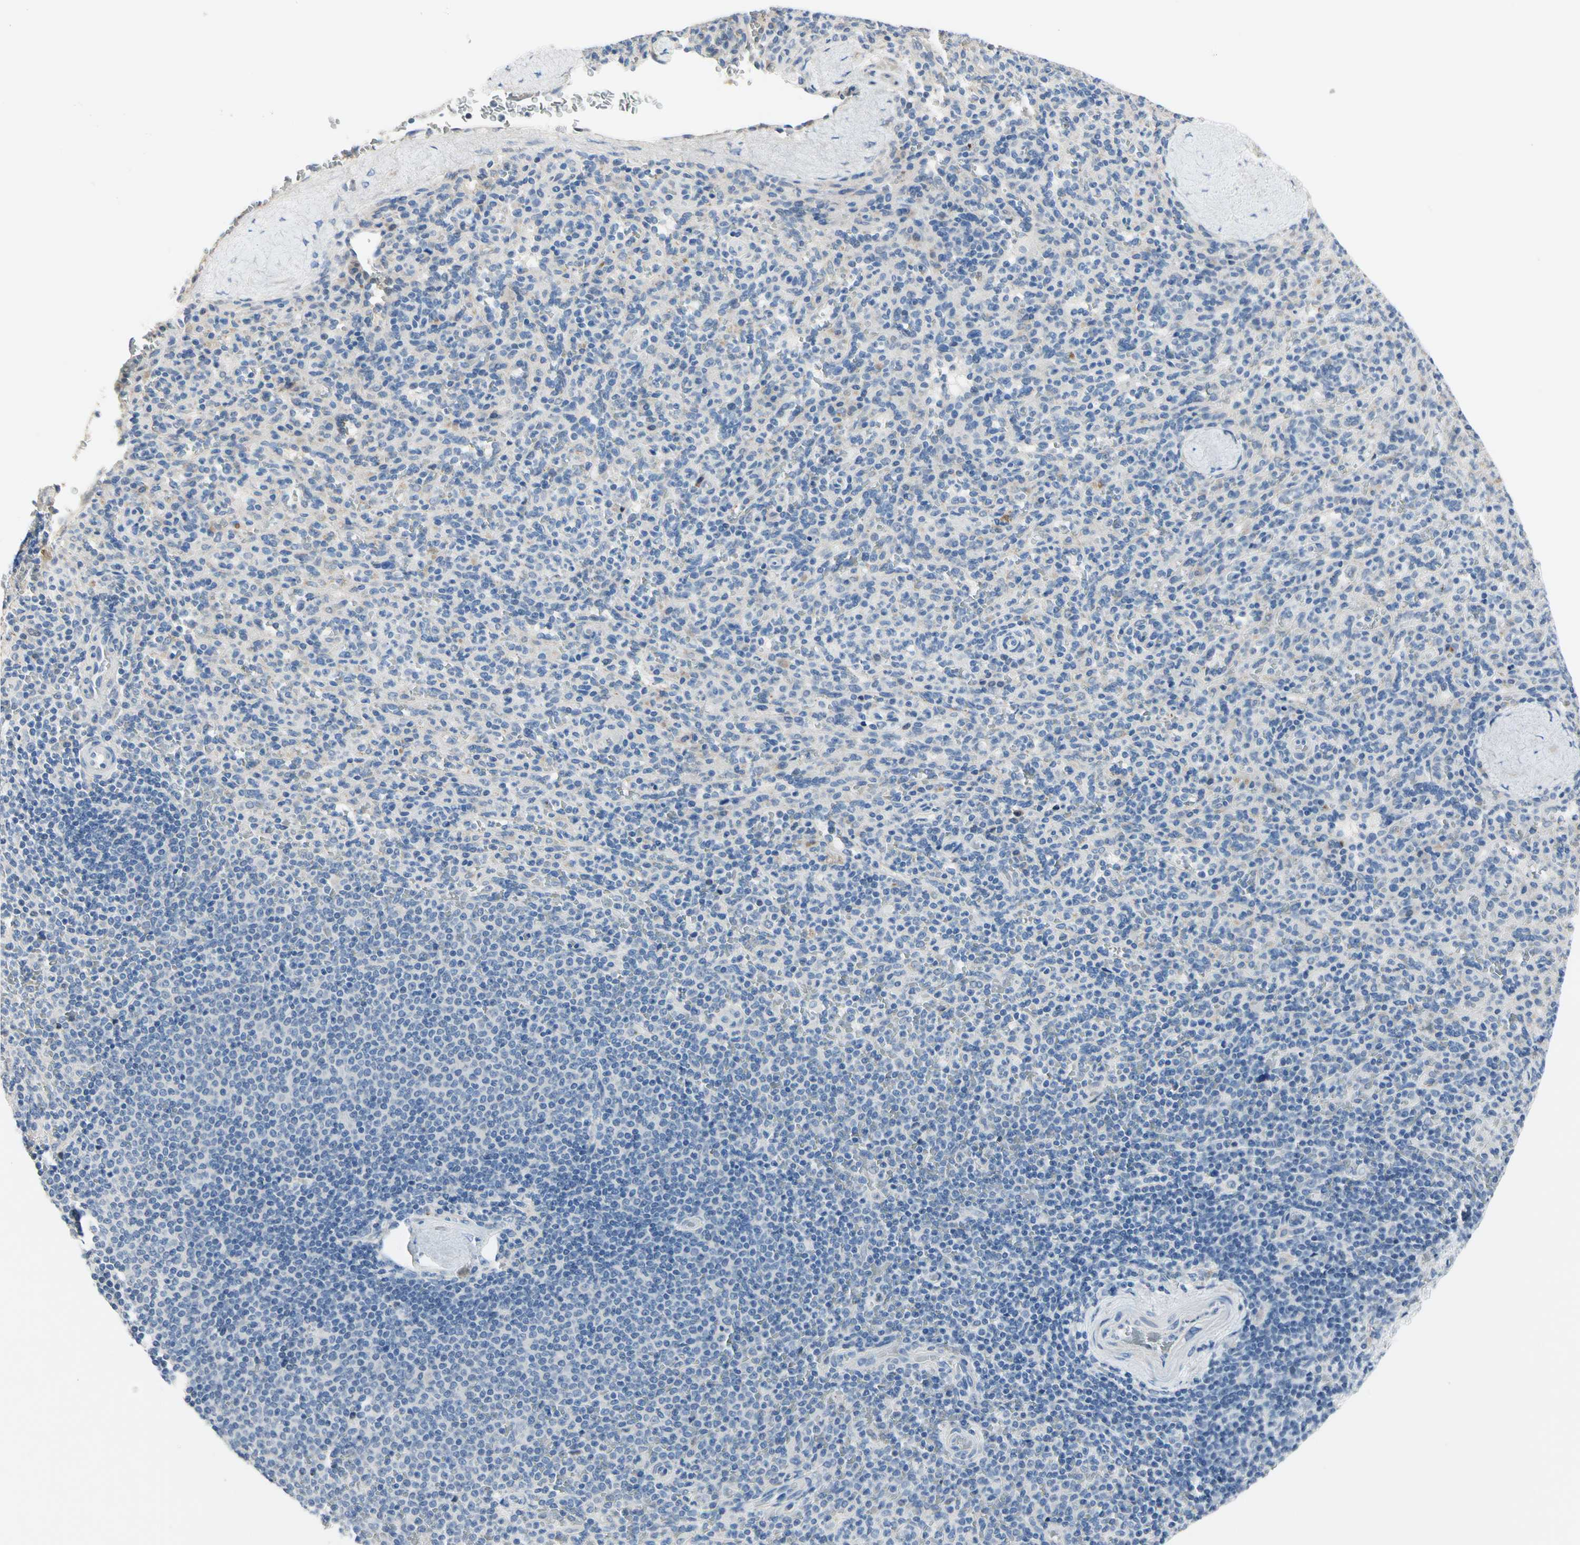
{"staining": {"intensity": "negative", "quantity": "none", "location": "none"}, "tissue": "spleen", "cell_type": "Cells in red pulp", "image_type": "normal", "snomed": [{"axis": "morphology", "description": "Normal tissue, NOS"}, {"axis": "topography", "description": "Spleen"}], "caption": "Immunohistochemistry (IHC) image of unremarkable spleen: spleen stained with DAB shows no significant protein staining in cells in red pulp.", "gene": "ECRG4", "patient": {"sex": "male", "age": 36}}